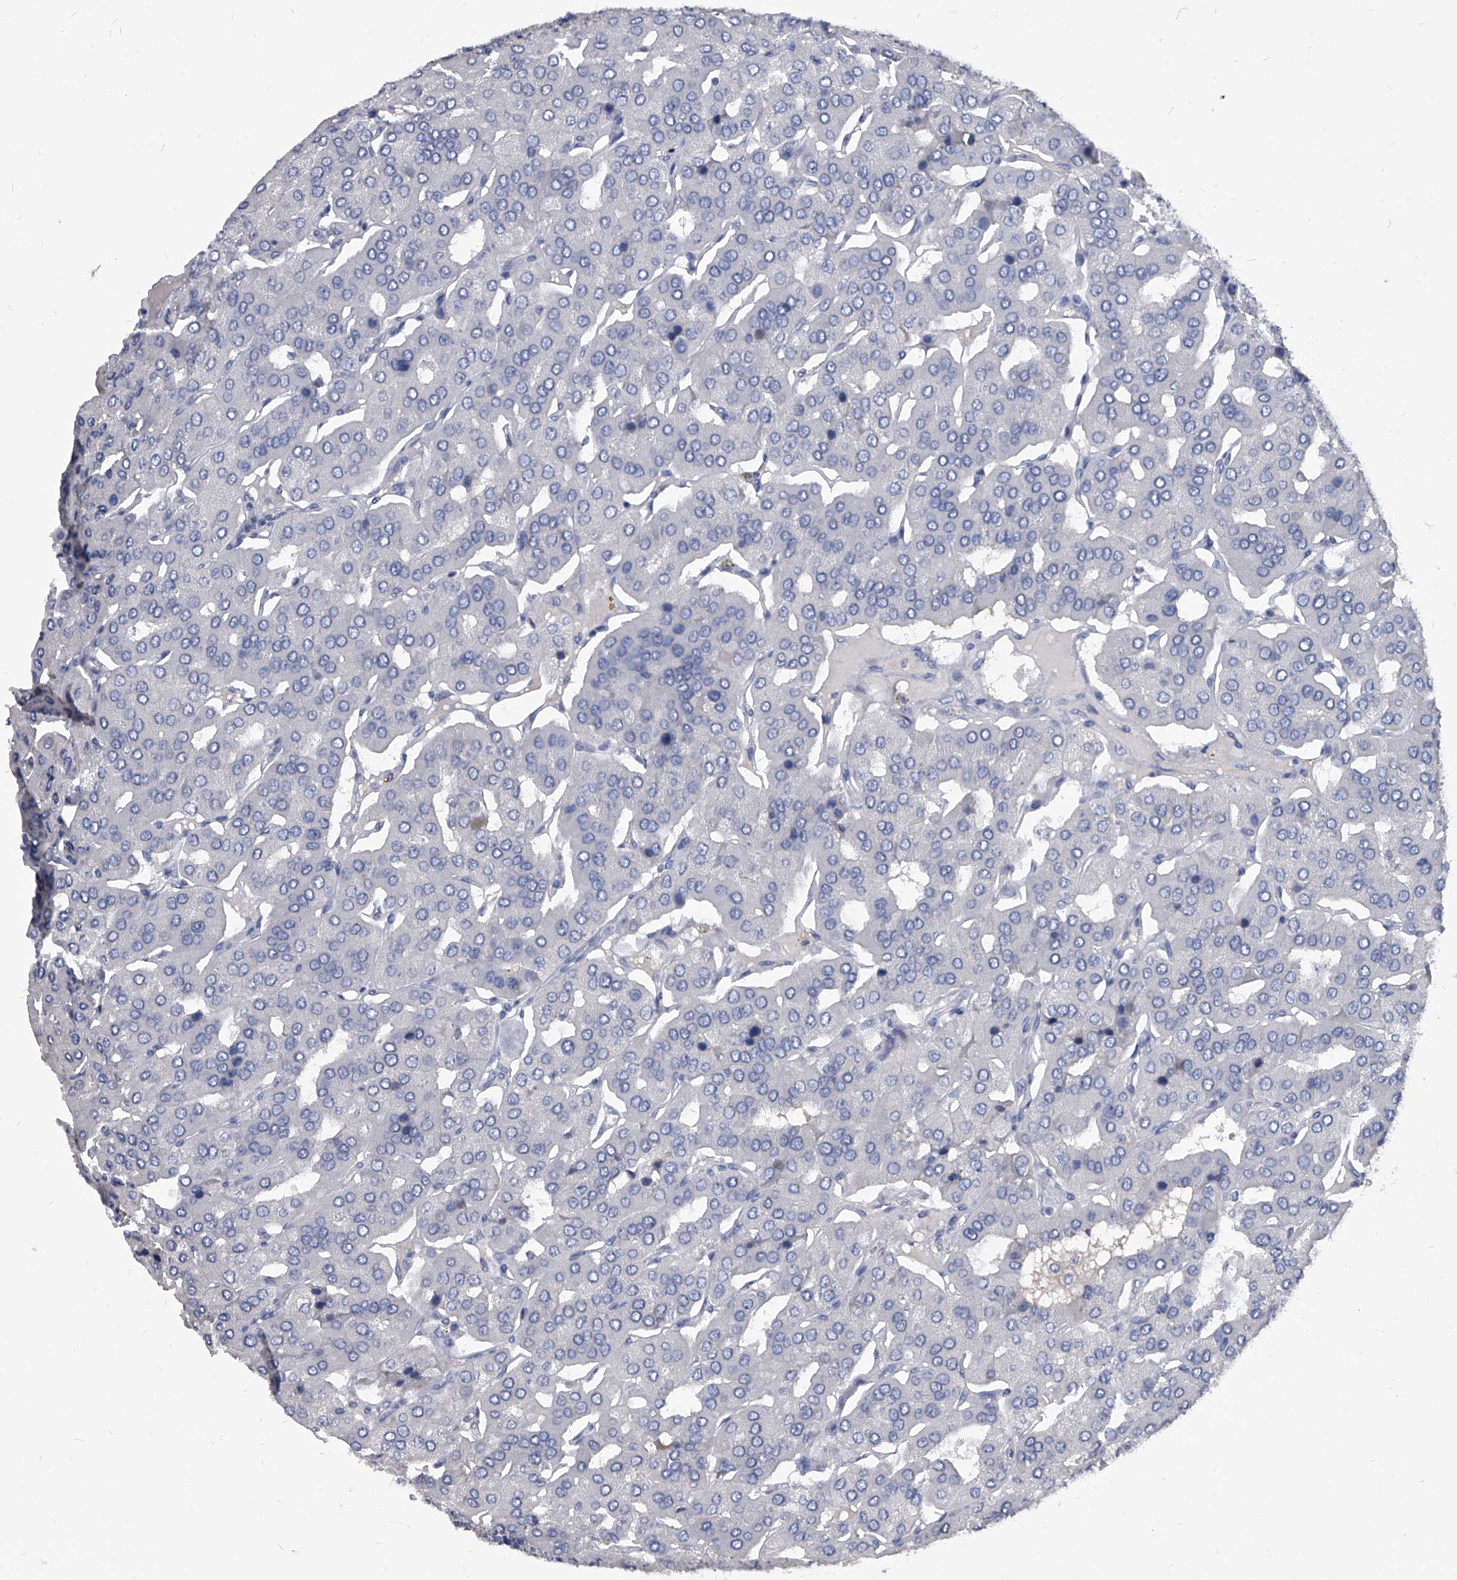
{"staining": {"intensity": "negative", "quantity": "none", "location": "none"}, "tissue": "parathyroid gland", "cell_type": "Glandular cells", "image_type": "normal", "snomed": [{"axis": "morphology", "description": "Normal tissue, NOS"}, {"axis": "morphology", "description": "Adenoma, NOS"}, {"axis": "topography", "description": "Parathyroid gland"}], "caption": "Benign parathyroid gland was stained to show a protein in brown. There is no significant expression in glandular cells.", "gene": "BCAS1", "patient": {"sex": "female", "age": 86}}